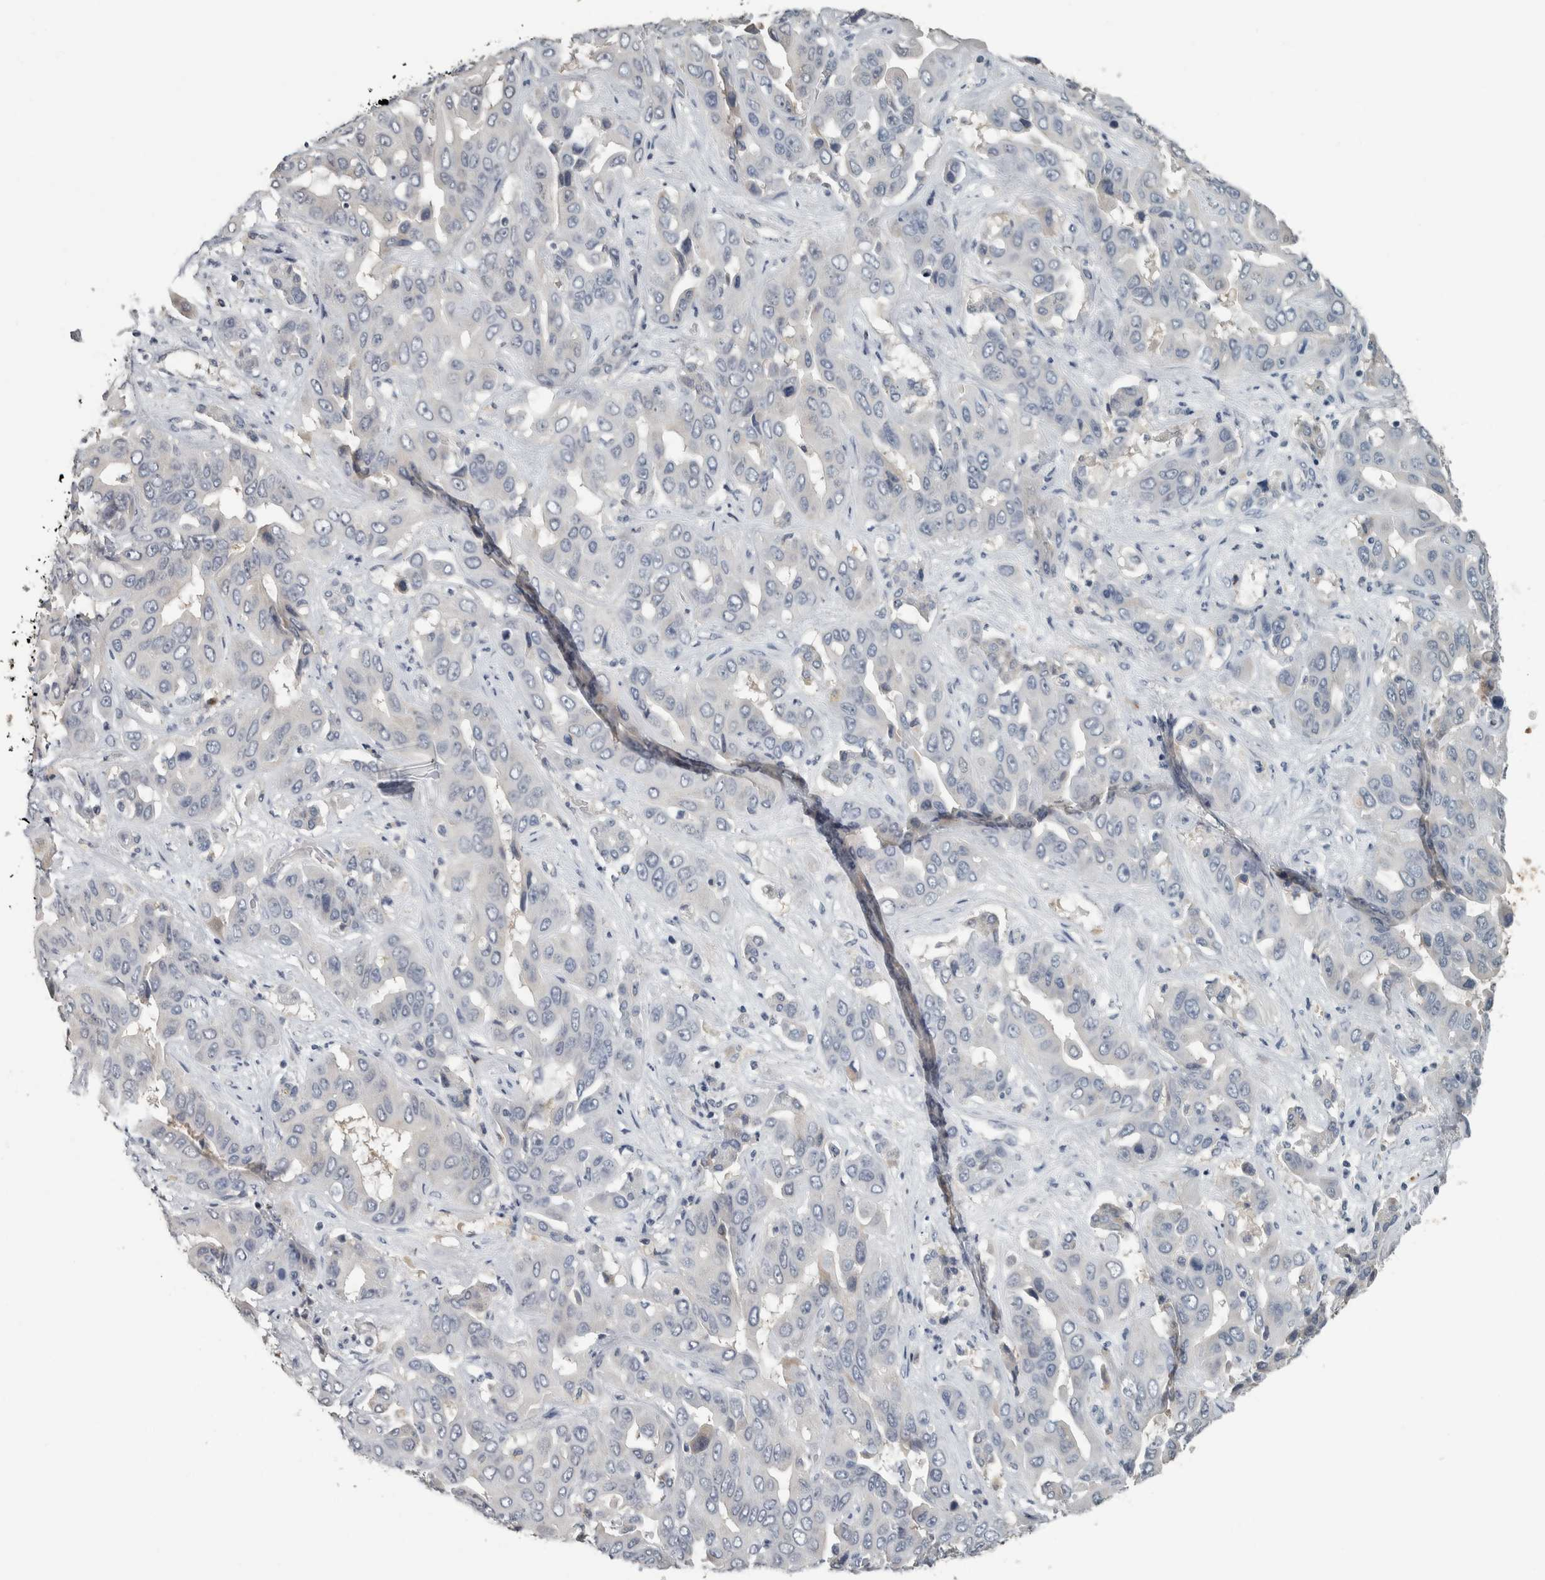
{"staining": {"intensity": "negative", "quantity": "none", "location": "none"}, "tissue": "liver cancer", "cell_type": "Tumor cells", "image_type": "cancer", "snomed": [{"axis": "morphology", "description": "Cholangiocarcinoma"}, {"axis": "topography", "description": "Liver"}], "caption": "Protein analysis of liver cholangiocarcinoma shows no significant staining in tumor cells. The staining was performed using DAB (3,3'-diaminobenzidine) to visualize the protein expression in brown, while the nuclei were stained in blue with hematoxylin (Magnification: 20x).", "gene": "CAVIN4", "patient": {"sex": "female", "age": 52}}